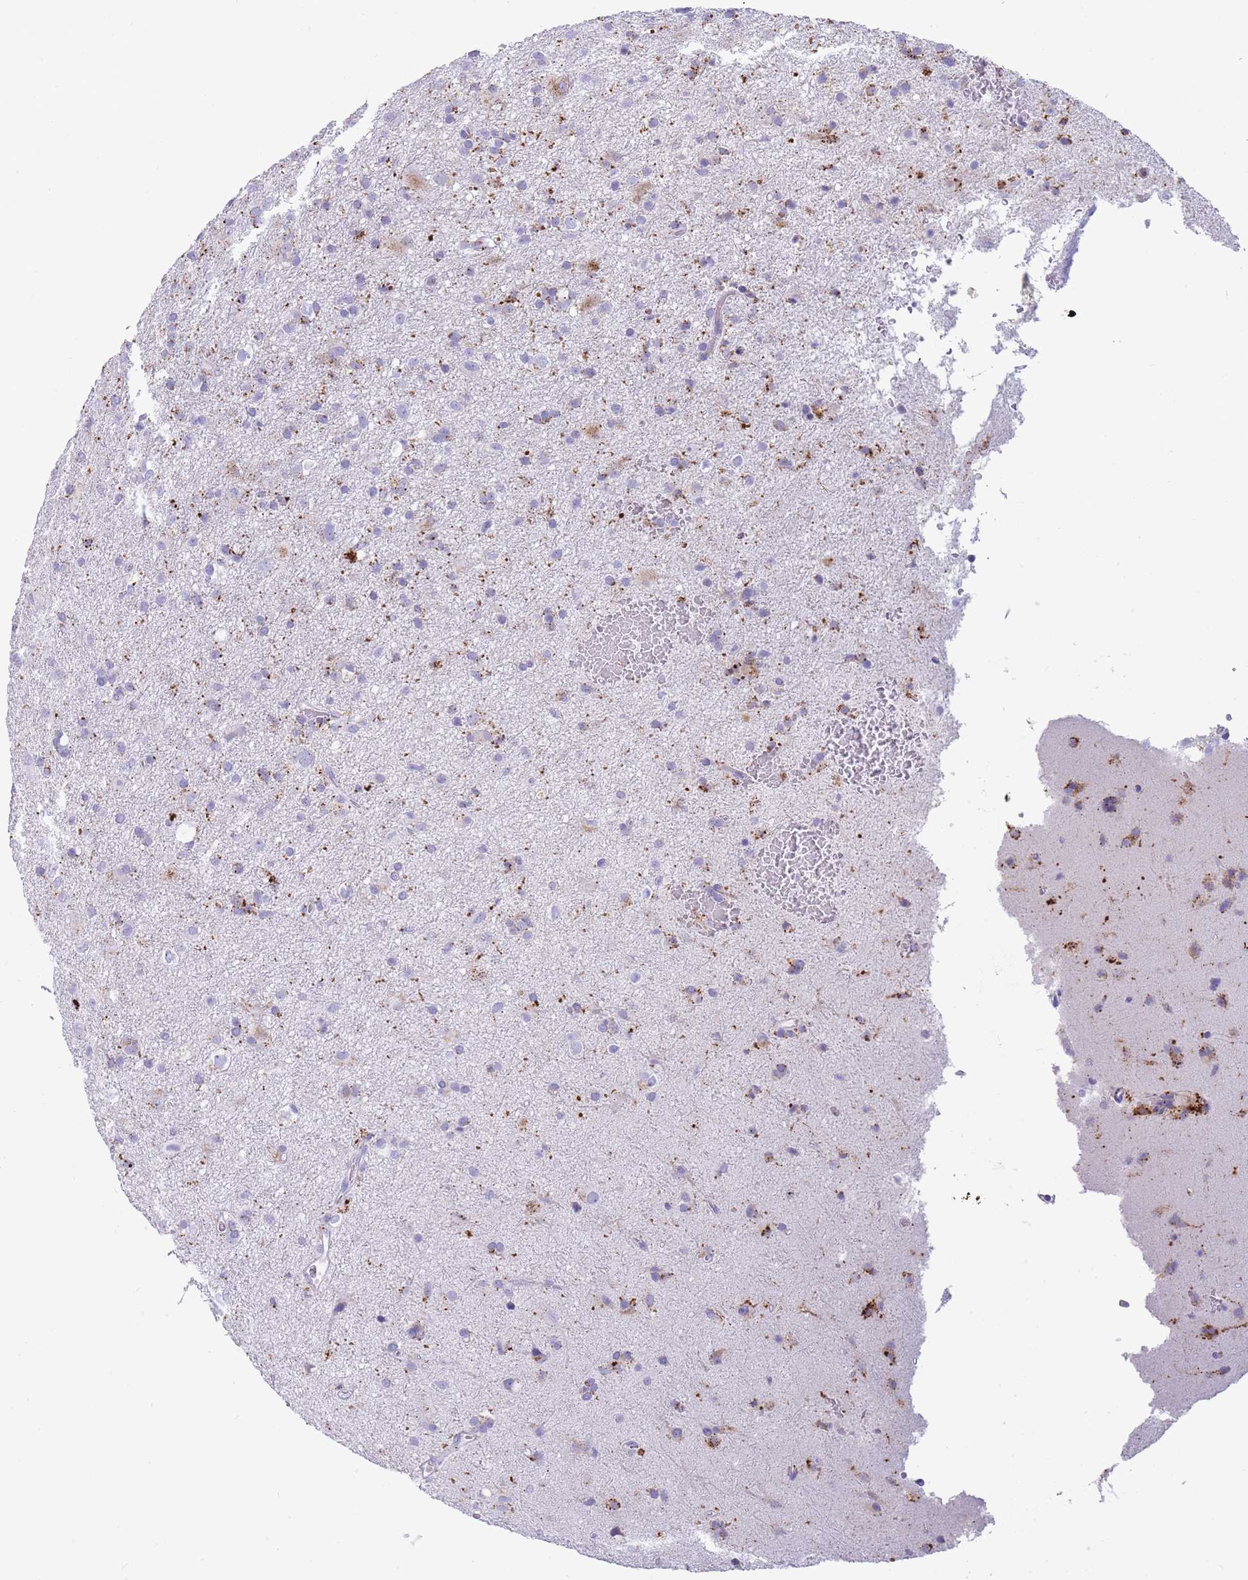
{"staining": {"intensity": "negative", "quantity": "none", "location": "none"}, "tissue": "glioma", "cell_type": "Tumor cells", "image_type": "cancer", "snomed": [{"axis": "morphology", "description": "Glioma, malignant, Low grade"}, {"axis": "topography", "description": "Brain"}], "caption": "Malignant glioma (low-grade) stained for a protein using IHC exhibits no staining tumor cells.", "gene": "GAA", "patient": {"sex": "male", "age": 65}}